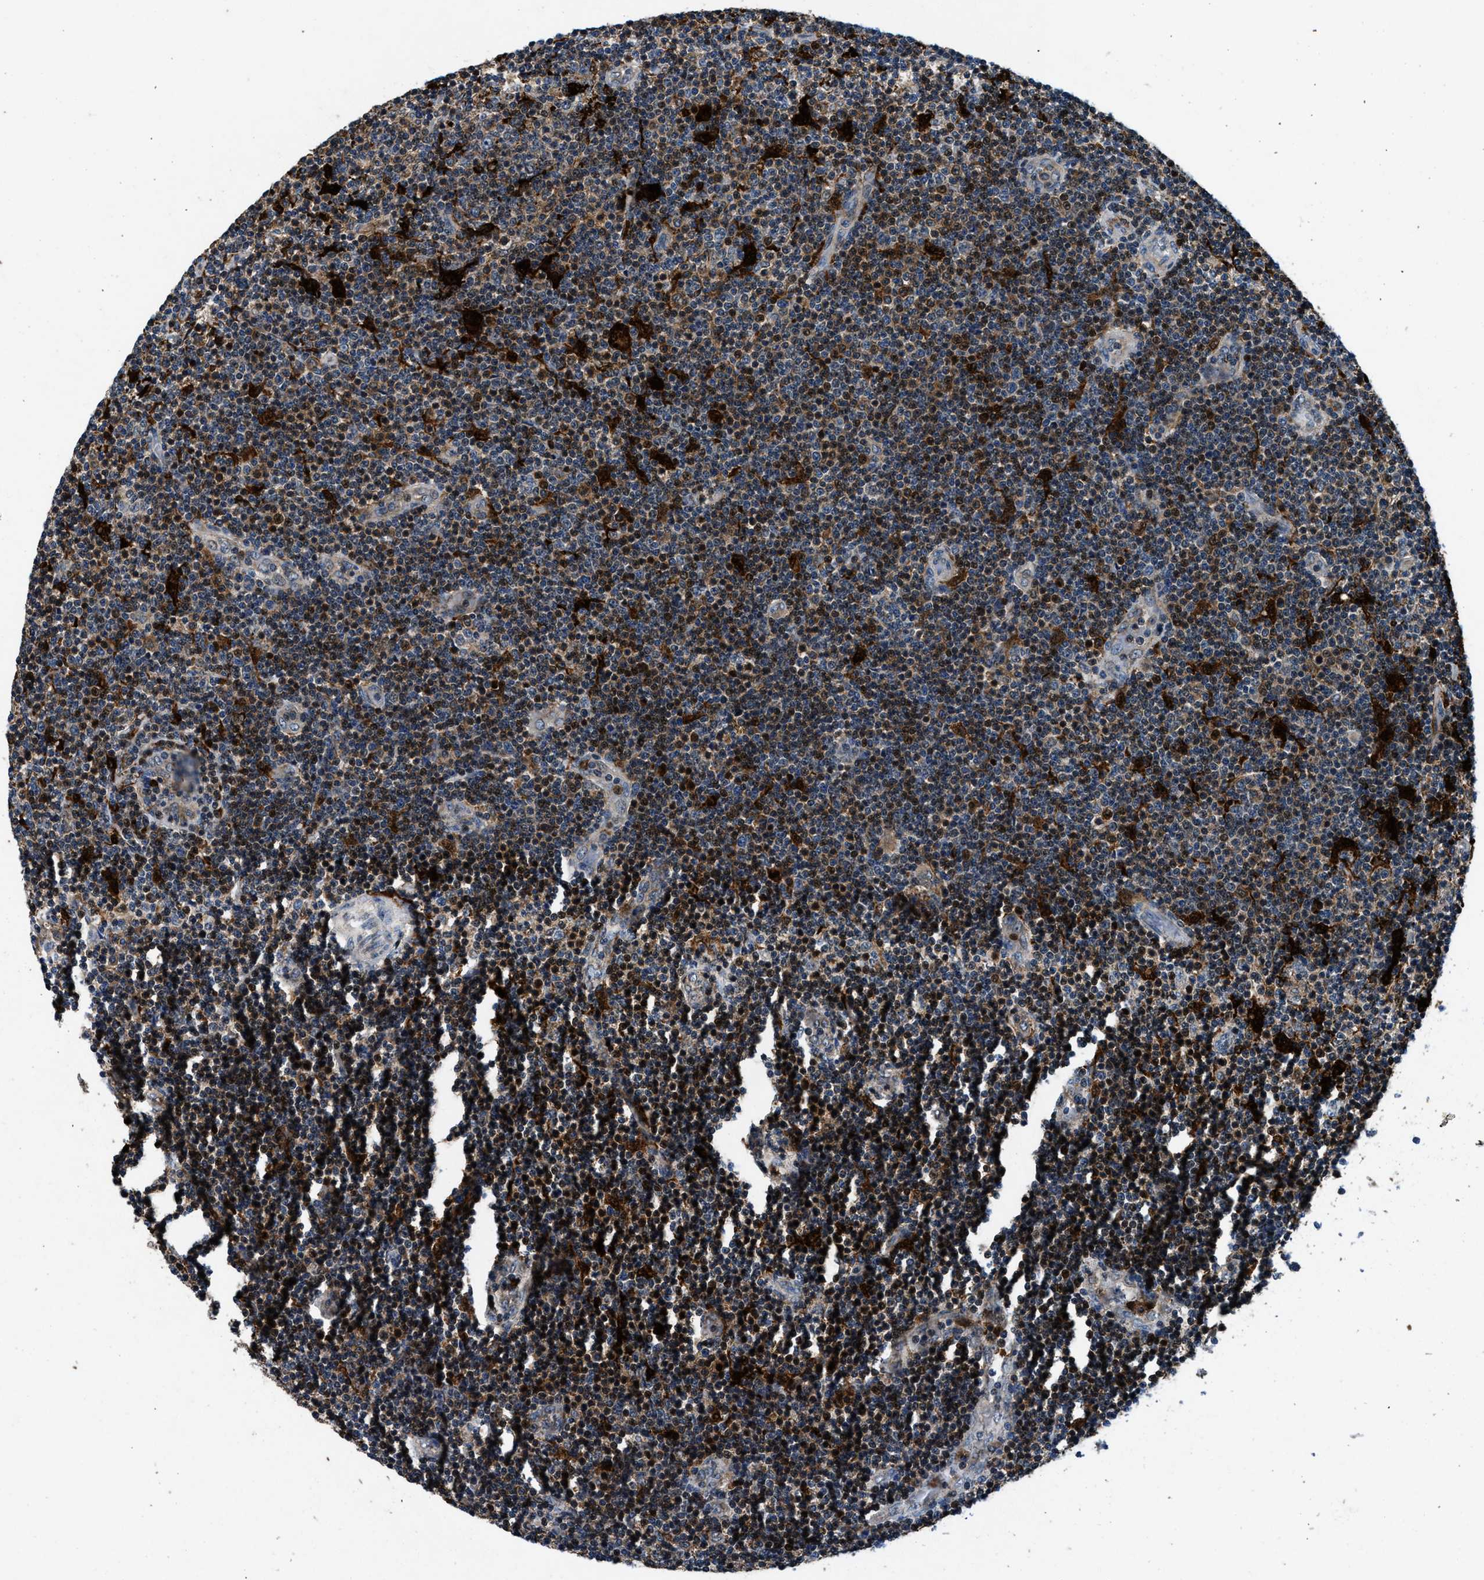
{"staining": {"intensity": "moderate", "quantity": "25%-75%", "location": "cytoplasmic/membranous"}, "tissue": "lymphoma", "cell_type": "Tumor cells", "image_type": "cancer", "snomed": [{"axis": "morphology", "description": "Malignant lymphoma, non-Hodgkin's type, Low grade"}, {"axis": "topography", "description": "Lymph node"}], "caption": "Protein expression by immunohistochemistry (IHC) demonstrates moderate cytoplasmic/membranous positivity in about 25%-75% of tumor cells in lymphoma. Nuclei are stained in blue.", "gene": "FAM221A", "patient": {"sex": "male", "age": 83}}